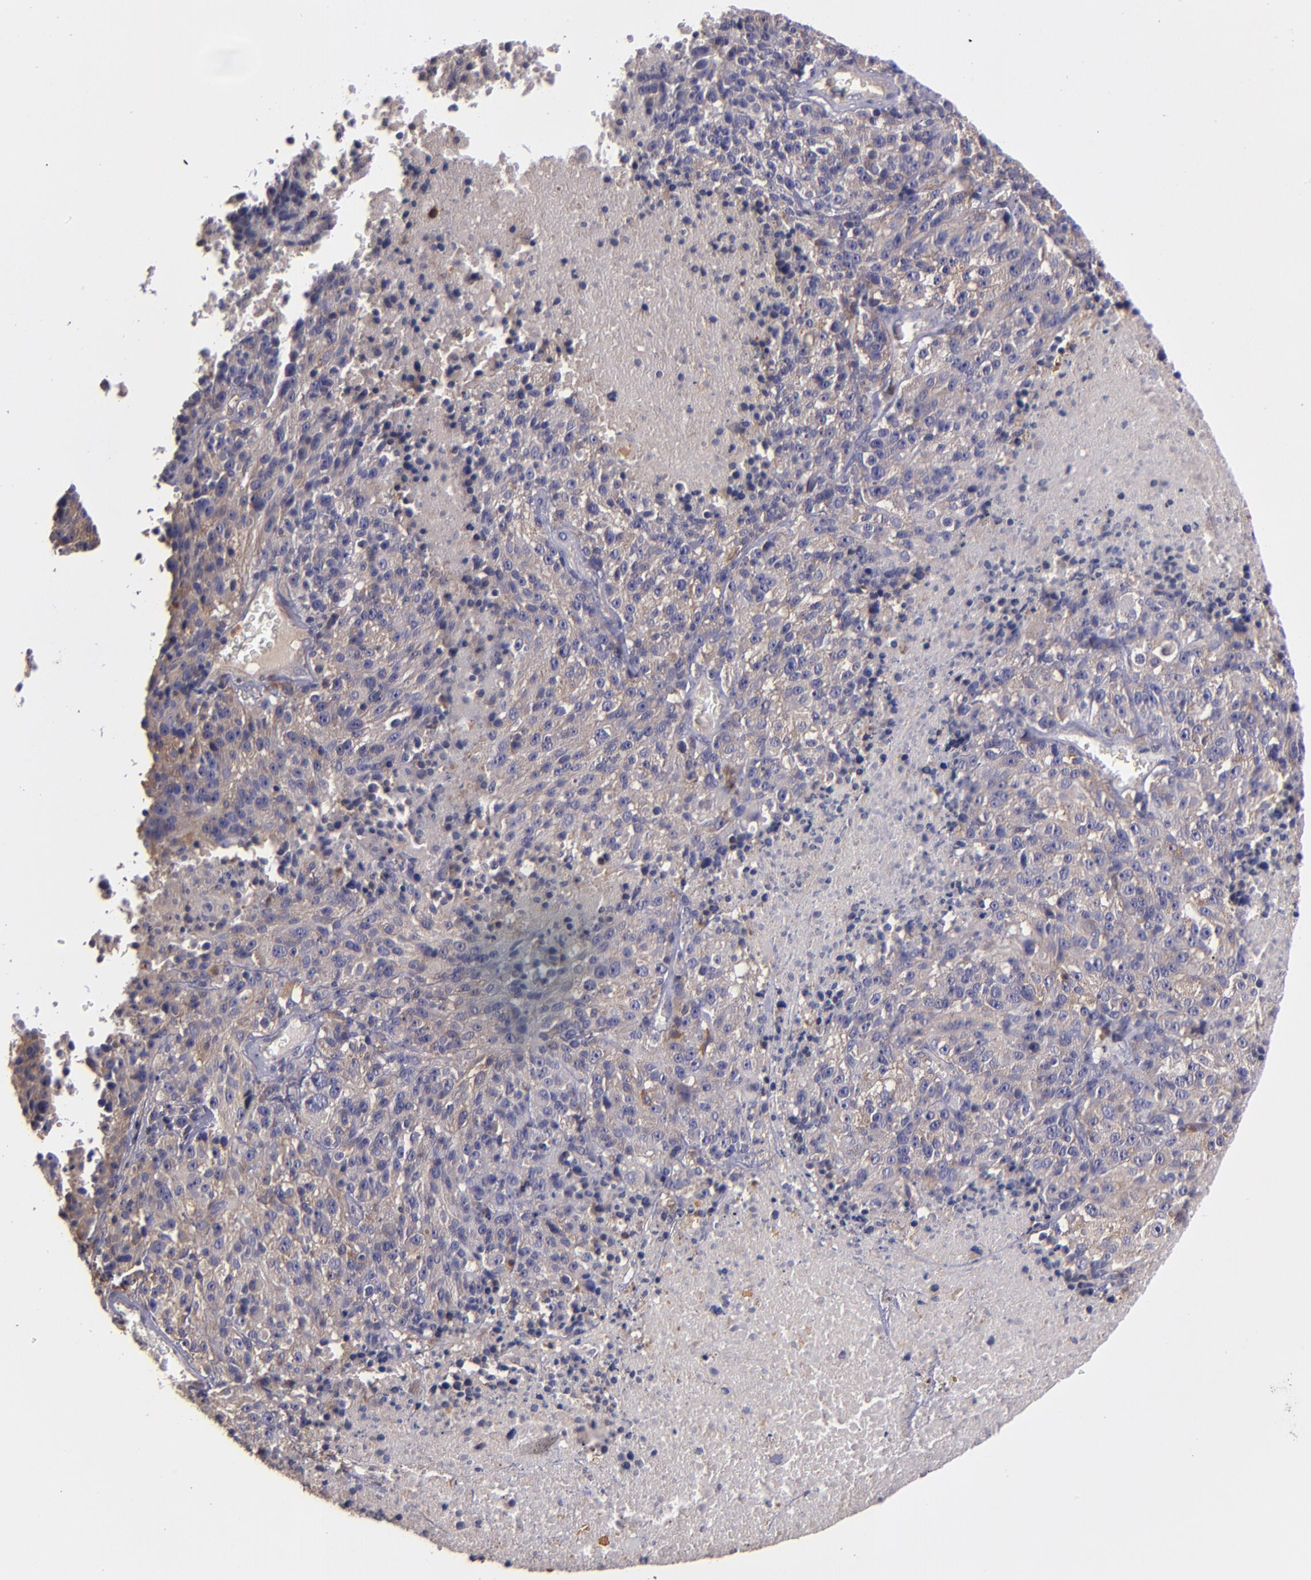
{"staining": {"intensity": "weak", "quantity": "25%-75%", "location": "cytoplasmic/membranous"}, "tissue": "melanoma", "cell_type": "Tumor cells", "image_type": "cancer", "snomed": [{"axis": "morphology", "description": "Malignant melanoma, Metastatic site"}, {"axis": "topography", "description": "Cerebral cortex"}], "caption": "Weak cytoplasmic/membranous expression is appreciated in about 25%-75% of tumor cells in melanoma.", "gene": "CARS1", "patient": {"sex": "female", "age": 52}}